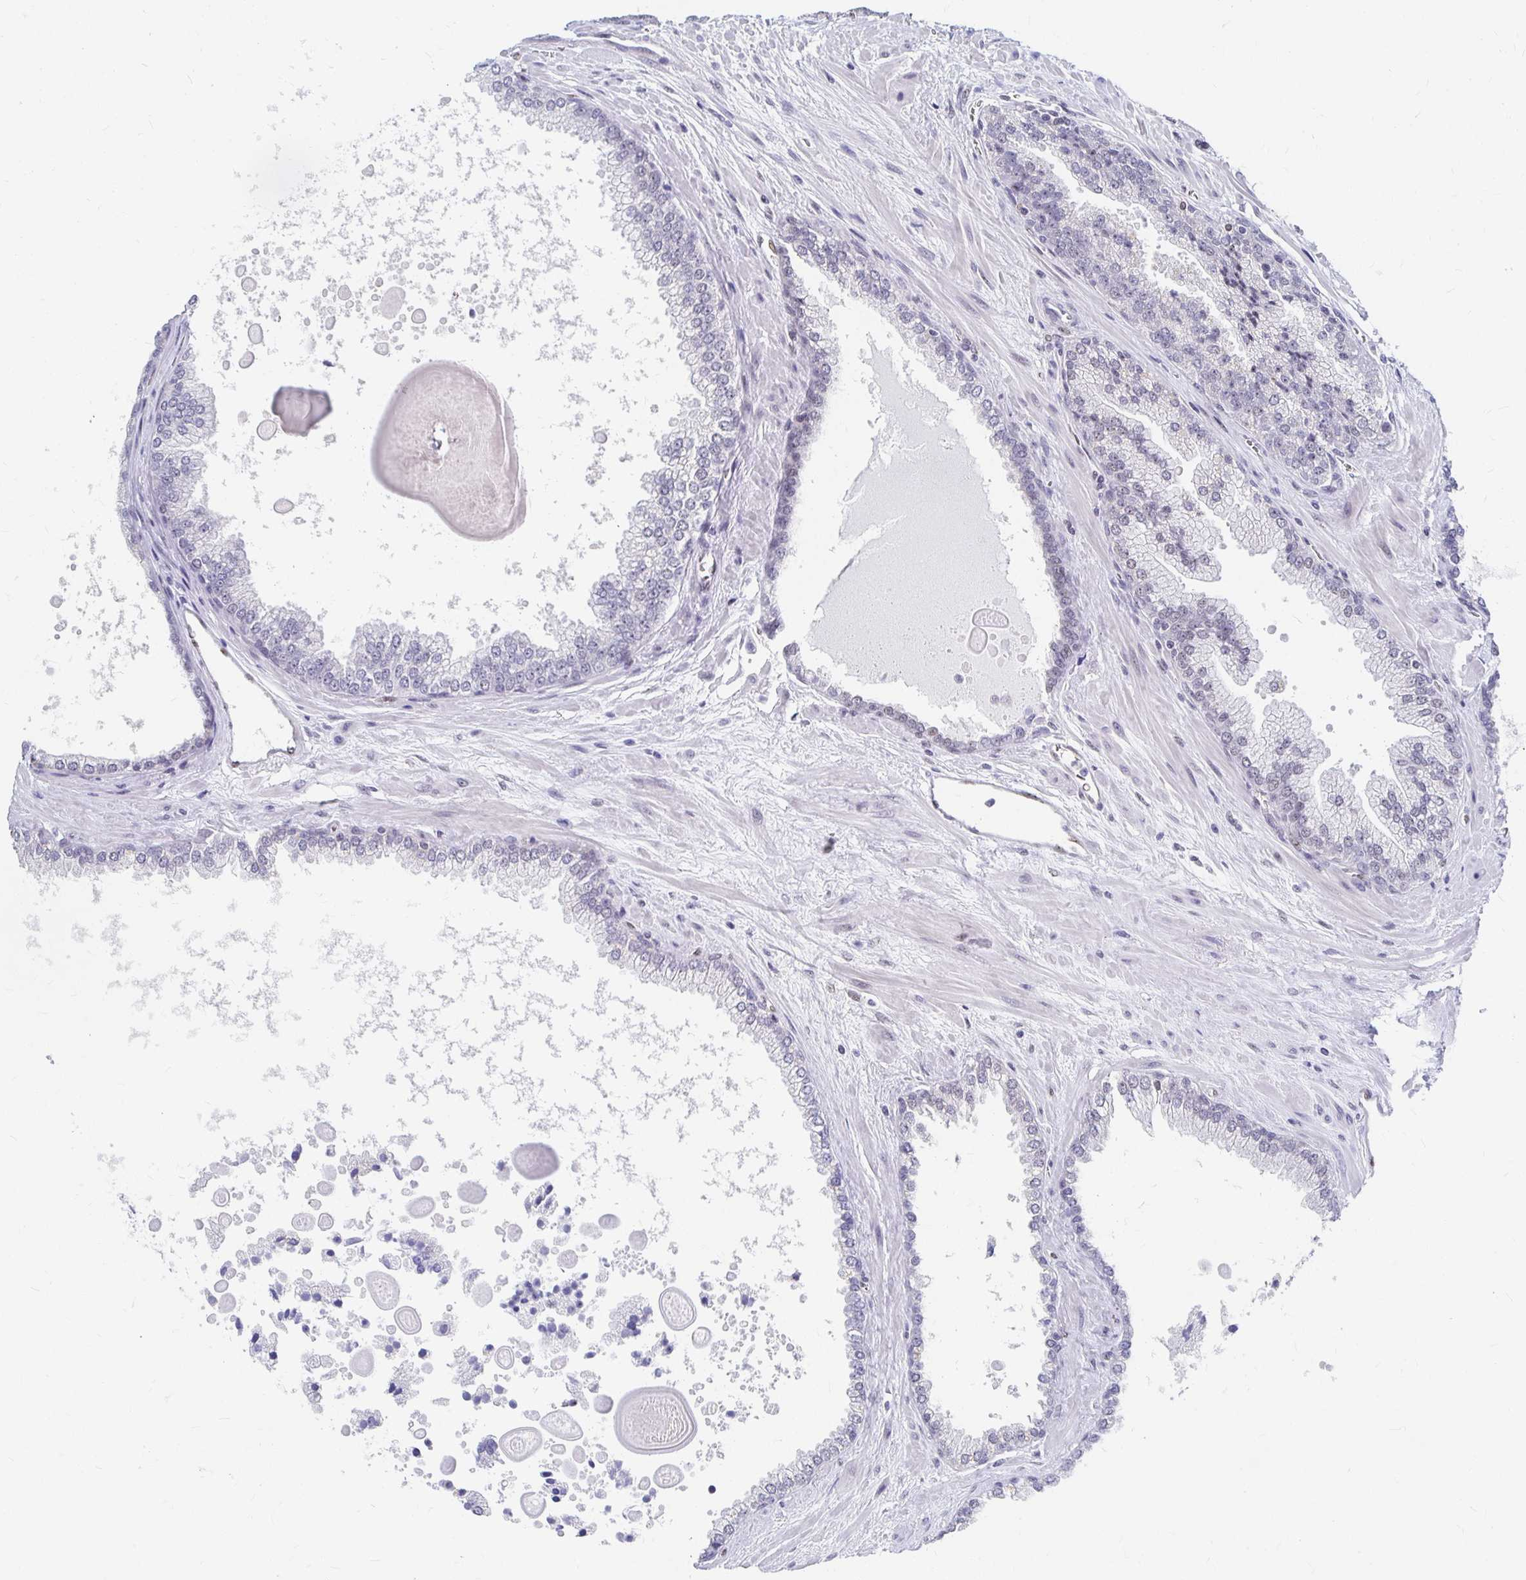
{"staining": {"intensity": "negative", "quantity": "none", "location": "none"}, "tissue": "prostate cancer", "cell_type": "Tumor cells", "image_type": "cancer", "snomed": [{"axis": "morphology", "description": "Adenocarcinoma, Low grade"}, {"axis": "topography", "description": "Prostate"}], "caption": "Tumor cells show no significant staining in low-grade adenocarcinoma (prostate).", "gene": "CLIC3", "patient": {"sex": "male", "age": 67}}